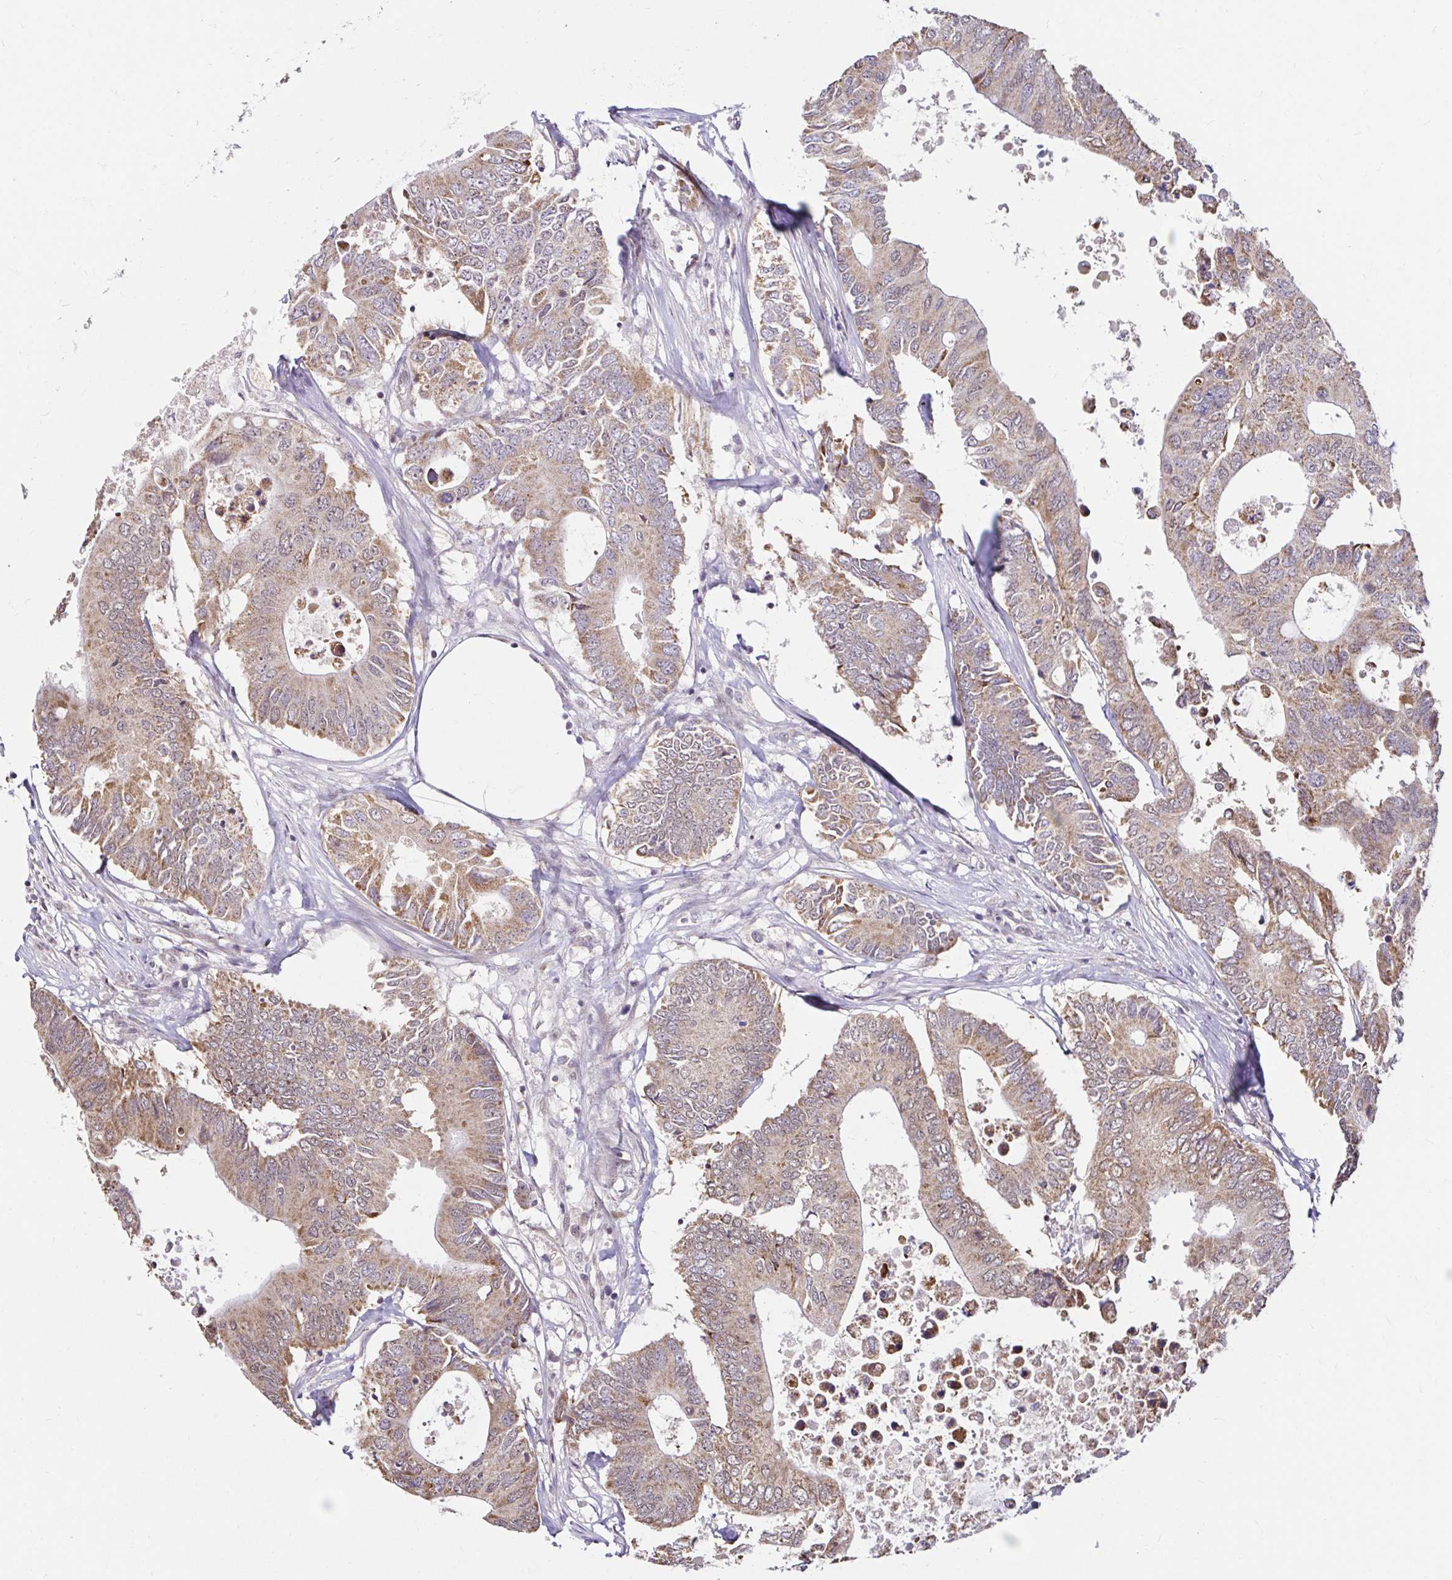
{"staining": {"intensity": "moderate", "quantity": "25%-75%", "location": "cytoplasmic/membranous"}, "tissue": "colorectal cancer", "cell_type": "Tumor cells", "image_type": "cancer", "snomed": [{"axis": "morphology", "description": "Adenocarcinoma, NOS"}, {"axis": "topography", "description": "Colon"}], "caption": "Protein staining of adenocarcinoma (colorectal) tissue shows moderate cytoplasmic/membranous positivity in about 25%-75% of tumor cells.", "gene": "TIMM50", "patient": {"sex": "male", "age": 71}}